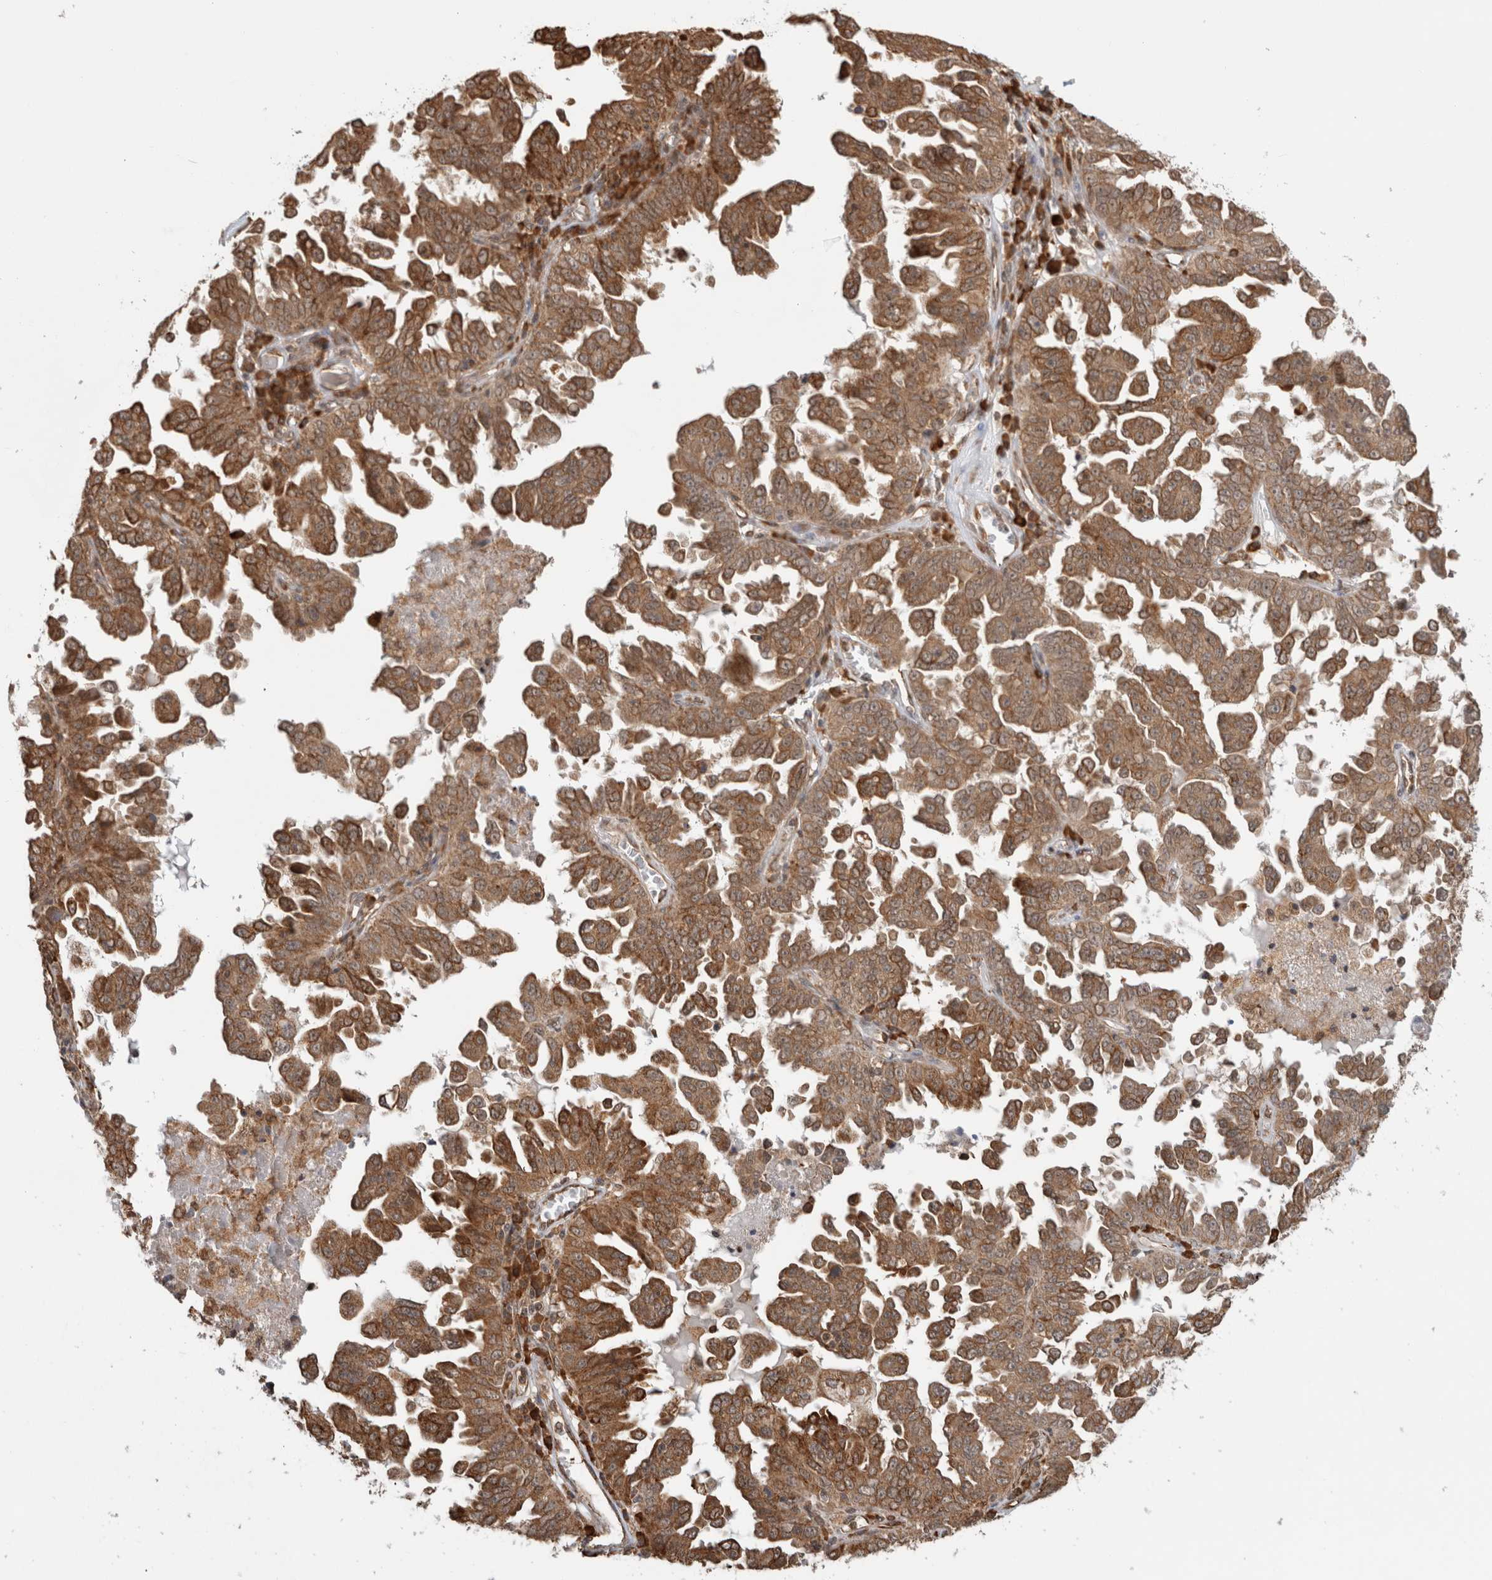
{"staining": {"intensity": "moderate", "quantity": ">75%", "location": "cytoplasmic/membranous"}, "tissue": "ovarian cancer", "cell_type": "Tumor cells", "image_type": "cancer", "snomed": [{"axis": "morphology", "description": "Carcinoma, endometroid"}, {"axis": "topography", "description": "Ovary"}], "caption": "Ovarian endometroid carcinoma stained for a protein displays moderate cytoplasmic/membranous positivity in tumor cells.", "gene": "MS4A7", "patient": {"sex": "female", "age": 62}}